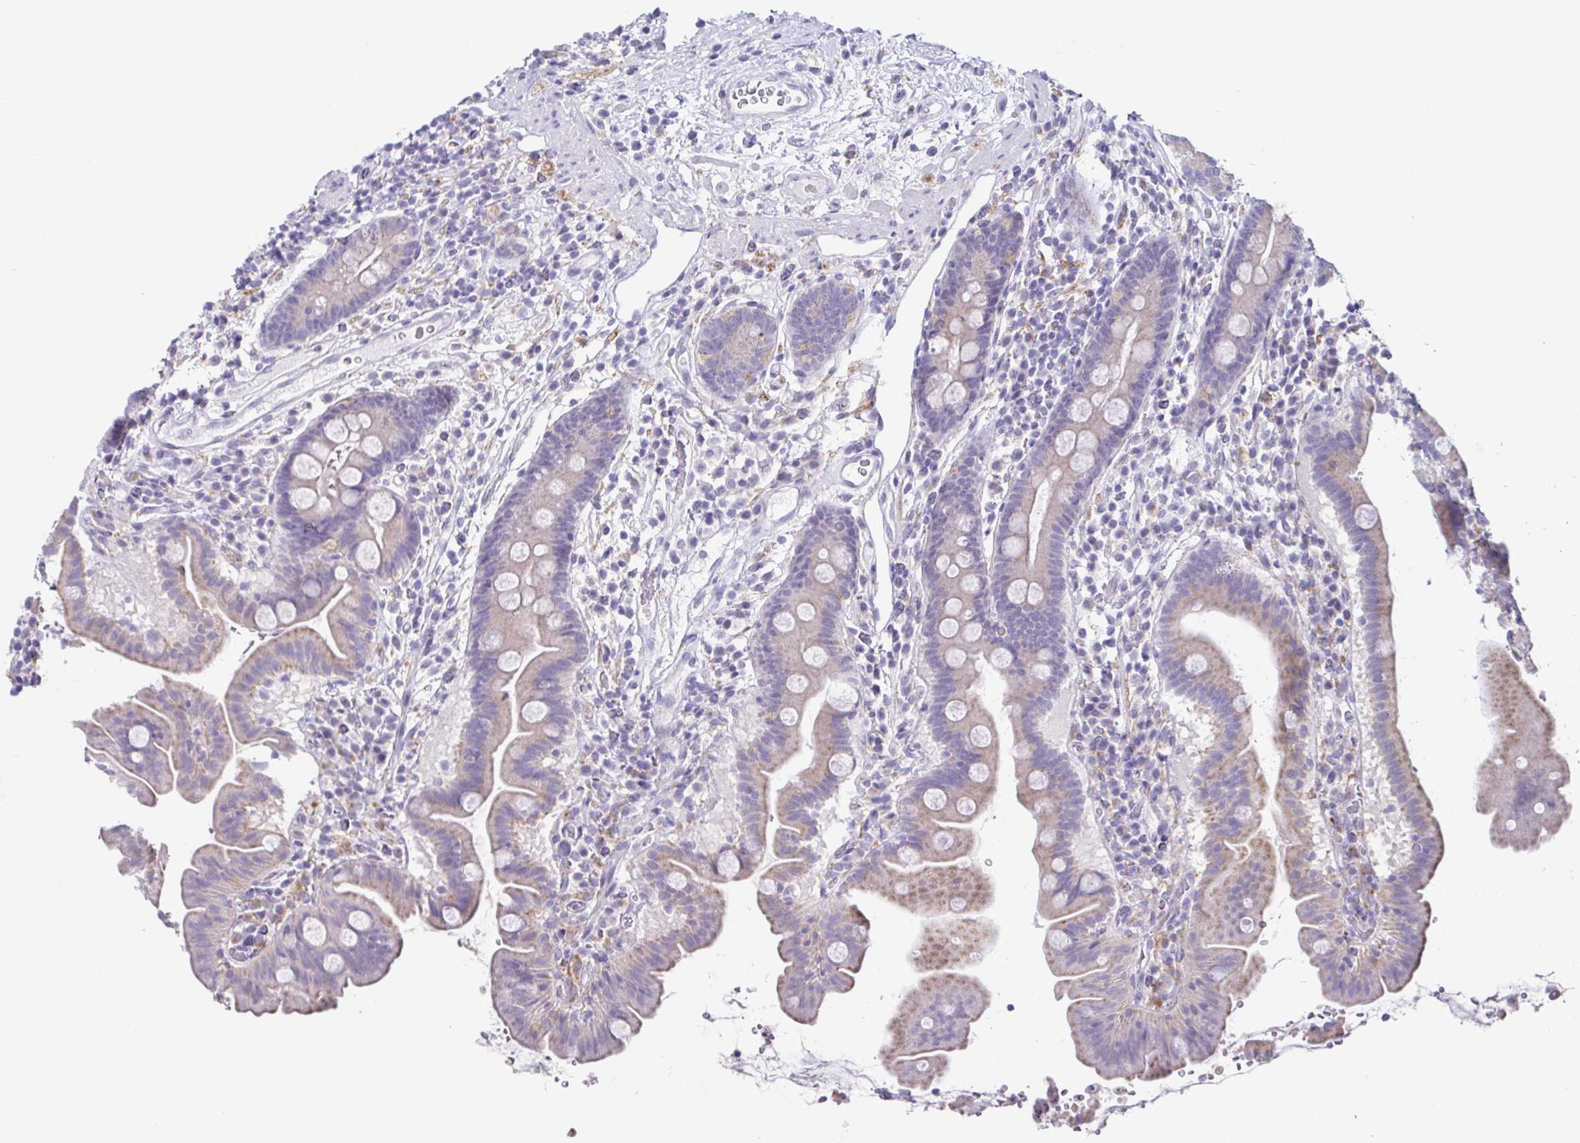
{"staining": {"intensity": "weak", "quantity": "25%-75%", "location": "cytoplasmic/membranous"}, "tissue": "small intestine", "cell_type": "Glandular cells", "image_type": "normal", "snomed": [{"axis": "morphology", "description": "Normal tissue, NOS"}, {"axis": "topography", "description": "Small intestine"}], "caption": "High-magnification brightfield microscopy of normal small intestine stained with DAB (brown) and counterstained with hematoxylin (blue). glandular cells exhibit weak cytoplasmic/membranous positivity is appreciated in about25%-75% of cells. Nuclei are stained in blue.", "gene": "ATP6V1G2", "patient": {"sex": "male", "age": 26}}